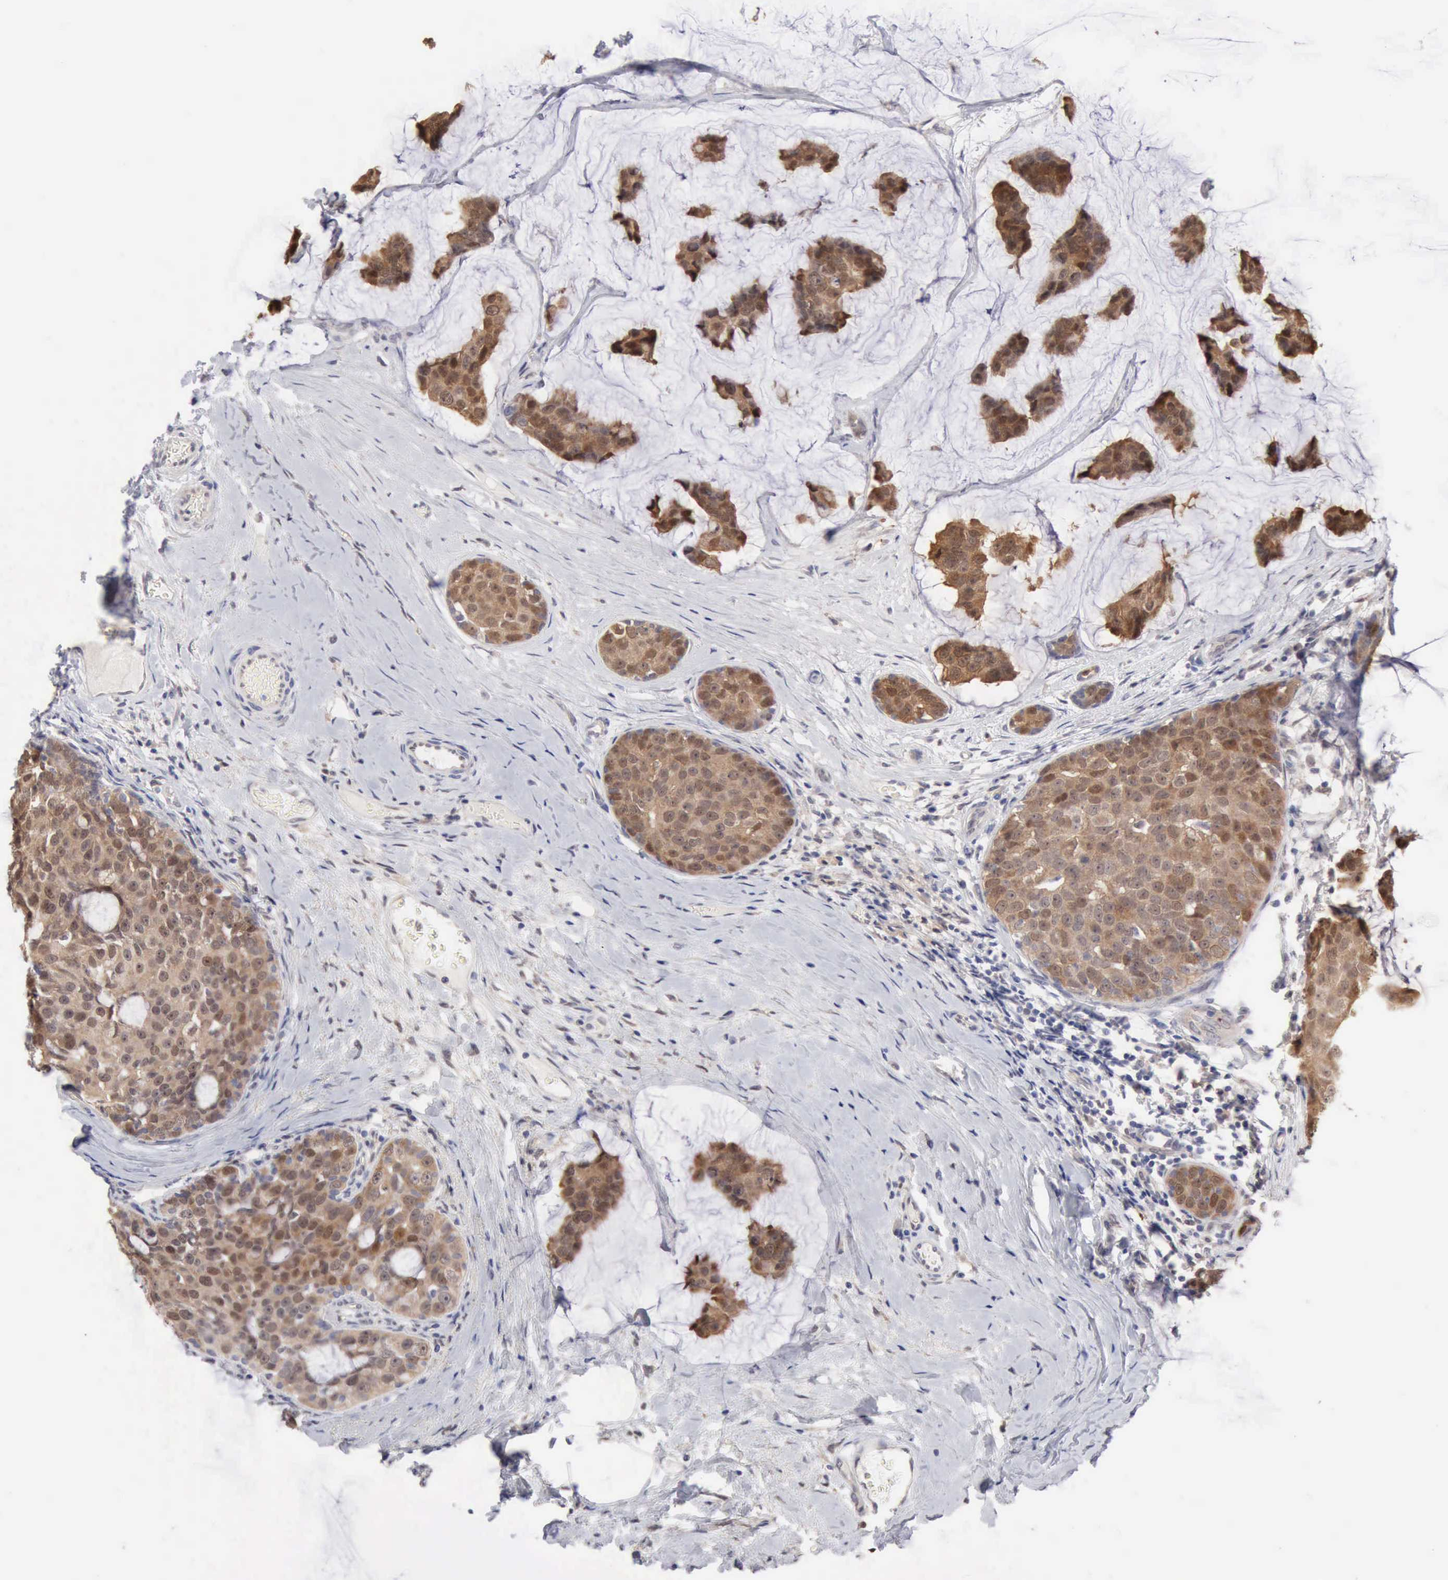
{"staining": {"intensity": "moderate", "quantity": ">75%", "location": "cytoplasmic/membranous,nuclear"}, "tissue": "breast cancer", "cell_type": "Tumor cells", "image_type": "cancer", "snomed": [{"axis": "morphology", "description": "Normal tissue, NOS"}, {"axis": "morphology", "description": "Duct carcinoma"}, {"axis": "topography", "description": "Breast"}], "caption": "About >75% of tumor cells in human breast infiltrating ductal carcinoma demonstrate moderate cytoplasmic/membranous and nuclear protein positivity as visualized by brown immunohistochemical staining.", "gene": "PTGR2", "patient": {"sex": "female", "age": 50}}